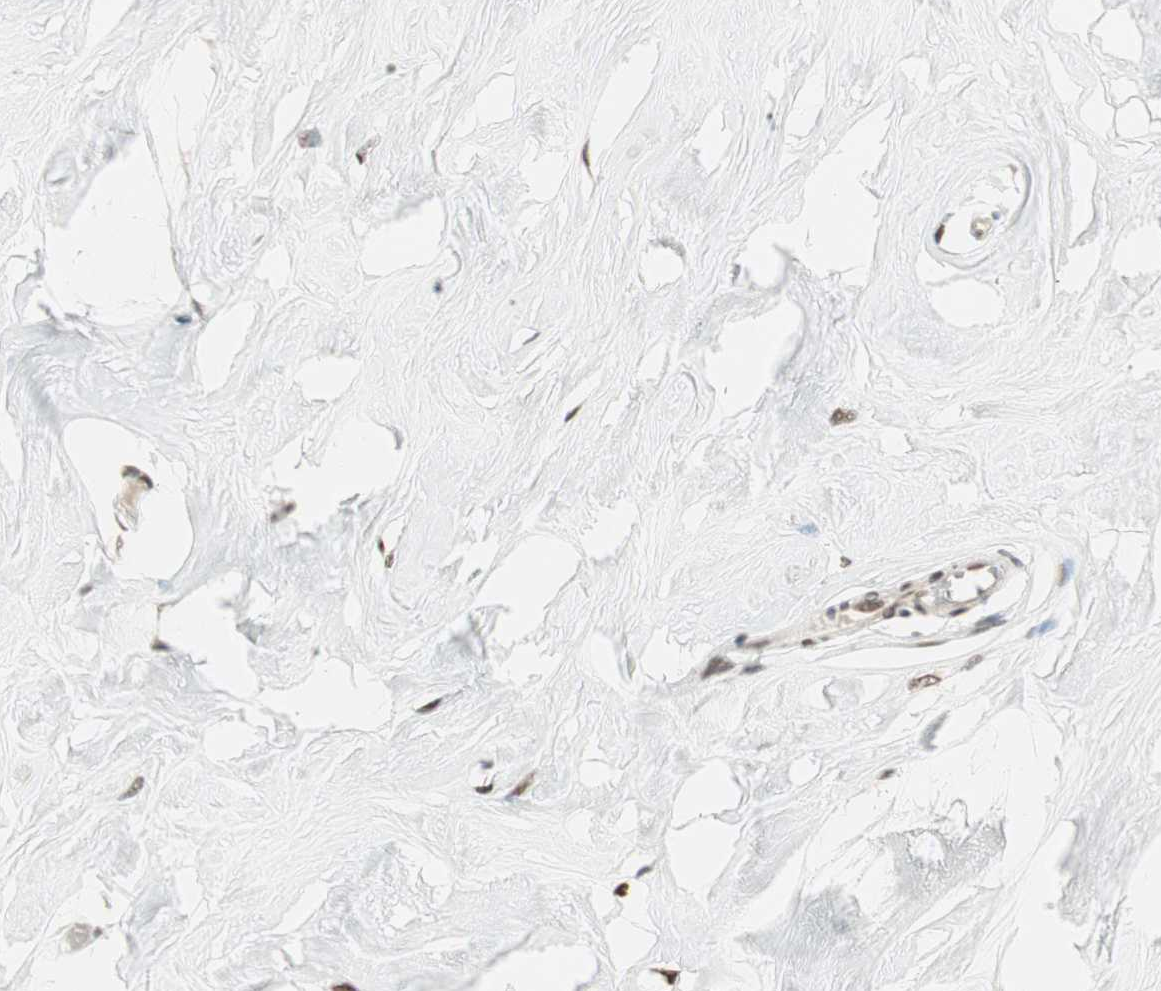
{"staining": {"intensity": "moderate", "quantity": ">75%", "location": "nuclear"}, "tissue": "breast", "cell_type": "Adipocytes", "image_type": "normal", "snomed": [{"axis": "morphology", "description": "Normal tissue, NOS"}, {"axis": "topography", "description": "Breast"}, {"axis": "topography", "description": "Soft tissue"}], "caption": "Breast was stained to show a protein in brown. There is medium levels of moderate nuclear positivity in about >75% of adipocytes. (IHC, brightfield microscopy, high magnification).", "gene": "MDC1", "patient": {"sex": "female", "age": 25}}